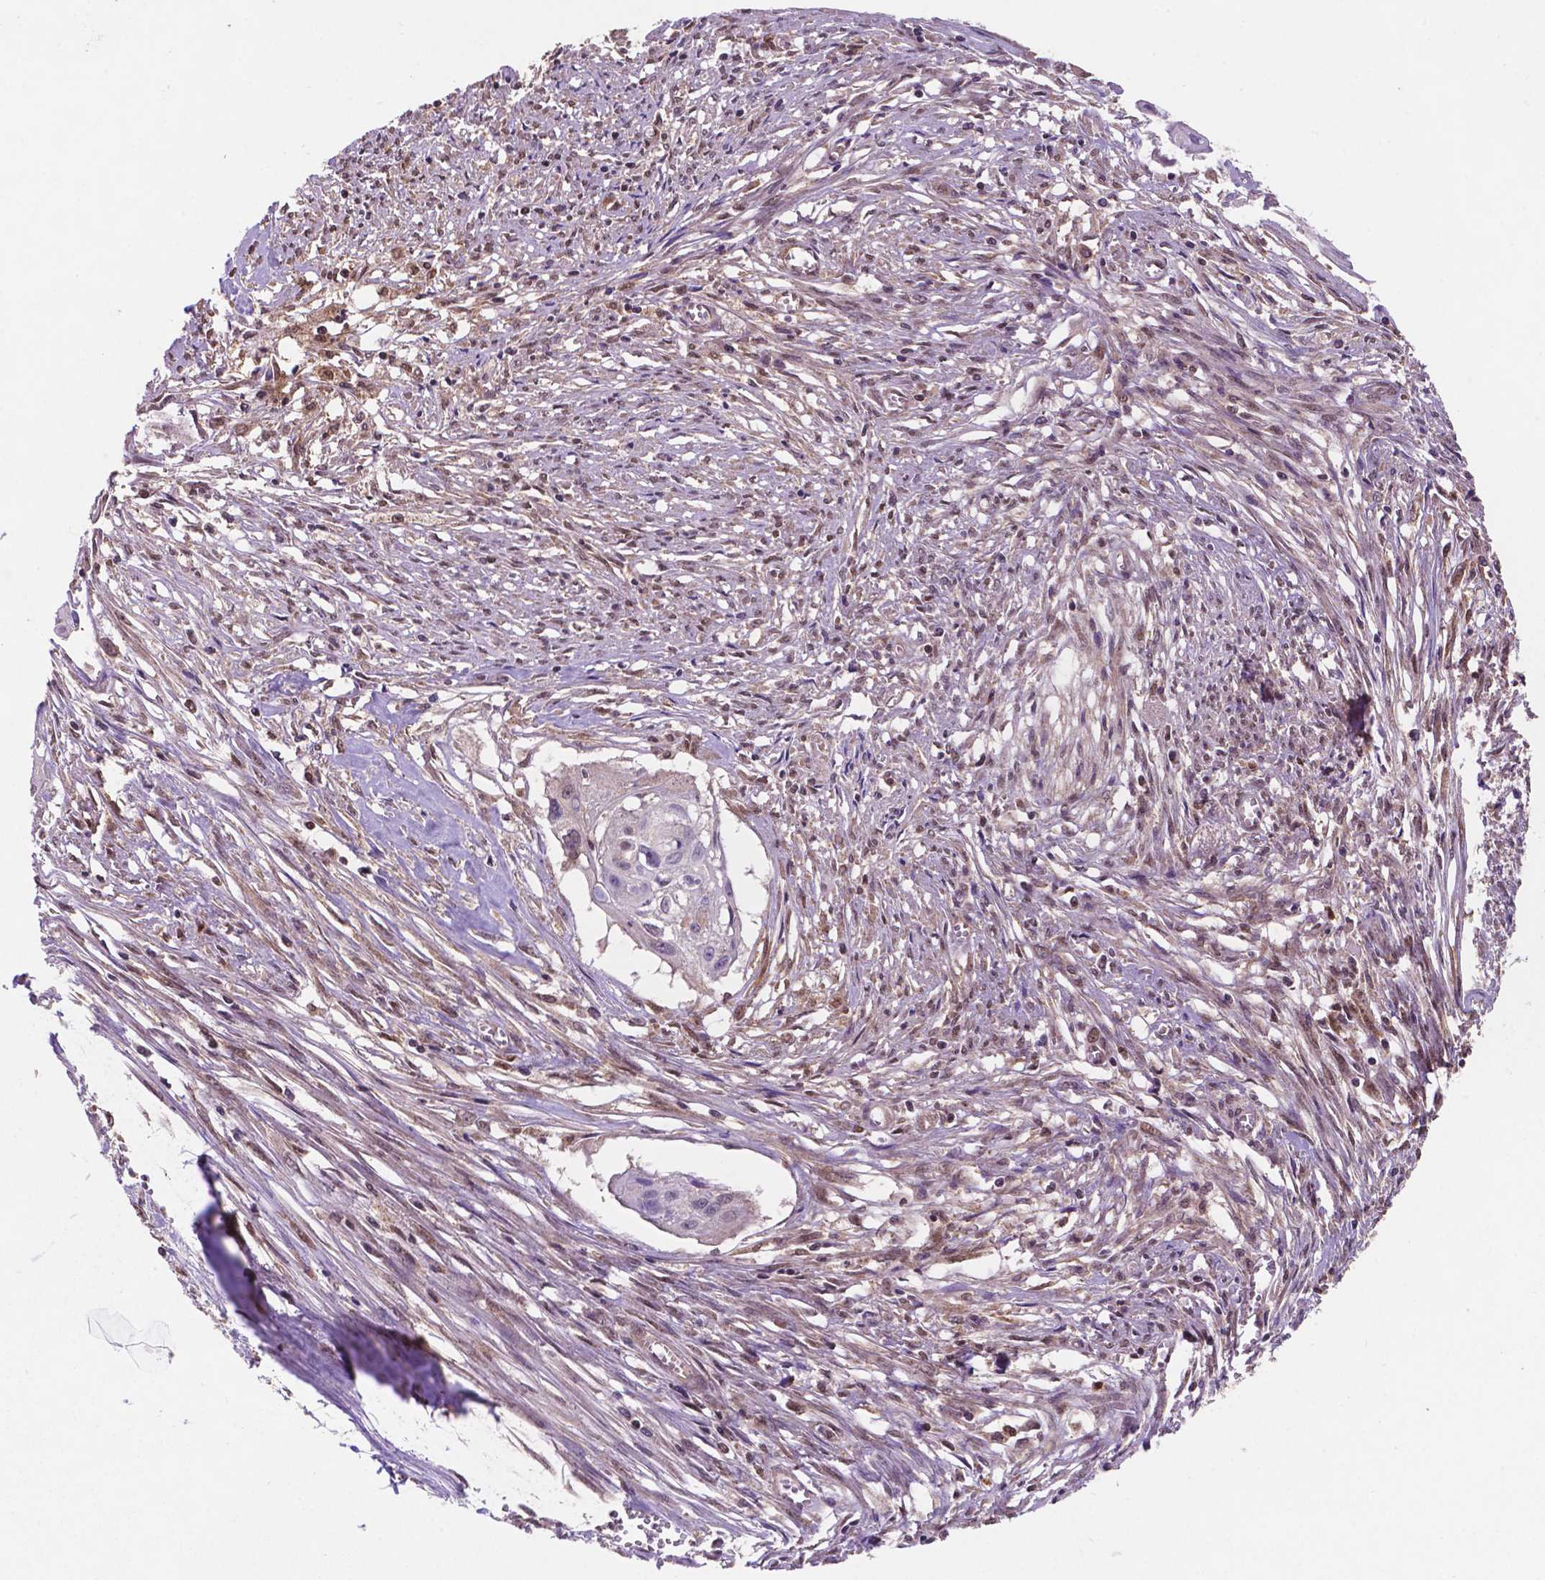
{"staining": {"intensity": "negative", "quantity": "none", "location": "none"}, "tissue": "cervical cancer", "cell_type": "Tumor cells", "image_type": "cancer", "snomed": [{"axis": "morphology", "description": "Squamous cell carcinoma, NOS"}, {"axis": "topography", "description": "Cervix"}], "caption": "Squamous cell carcinoma (cervical) was stained to show a protein in brown. There is no significant expression in tumor cells.", "gene": "UBE2L6", "patient": {"sex": "female", "age": 49}}